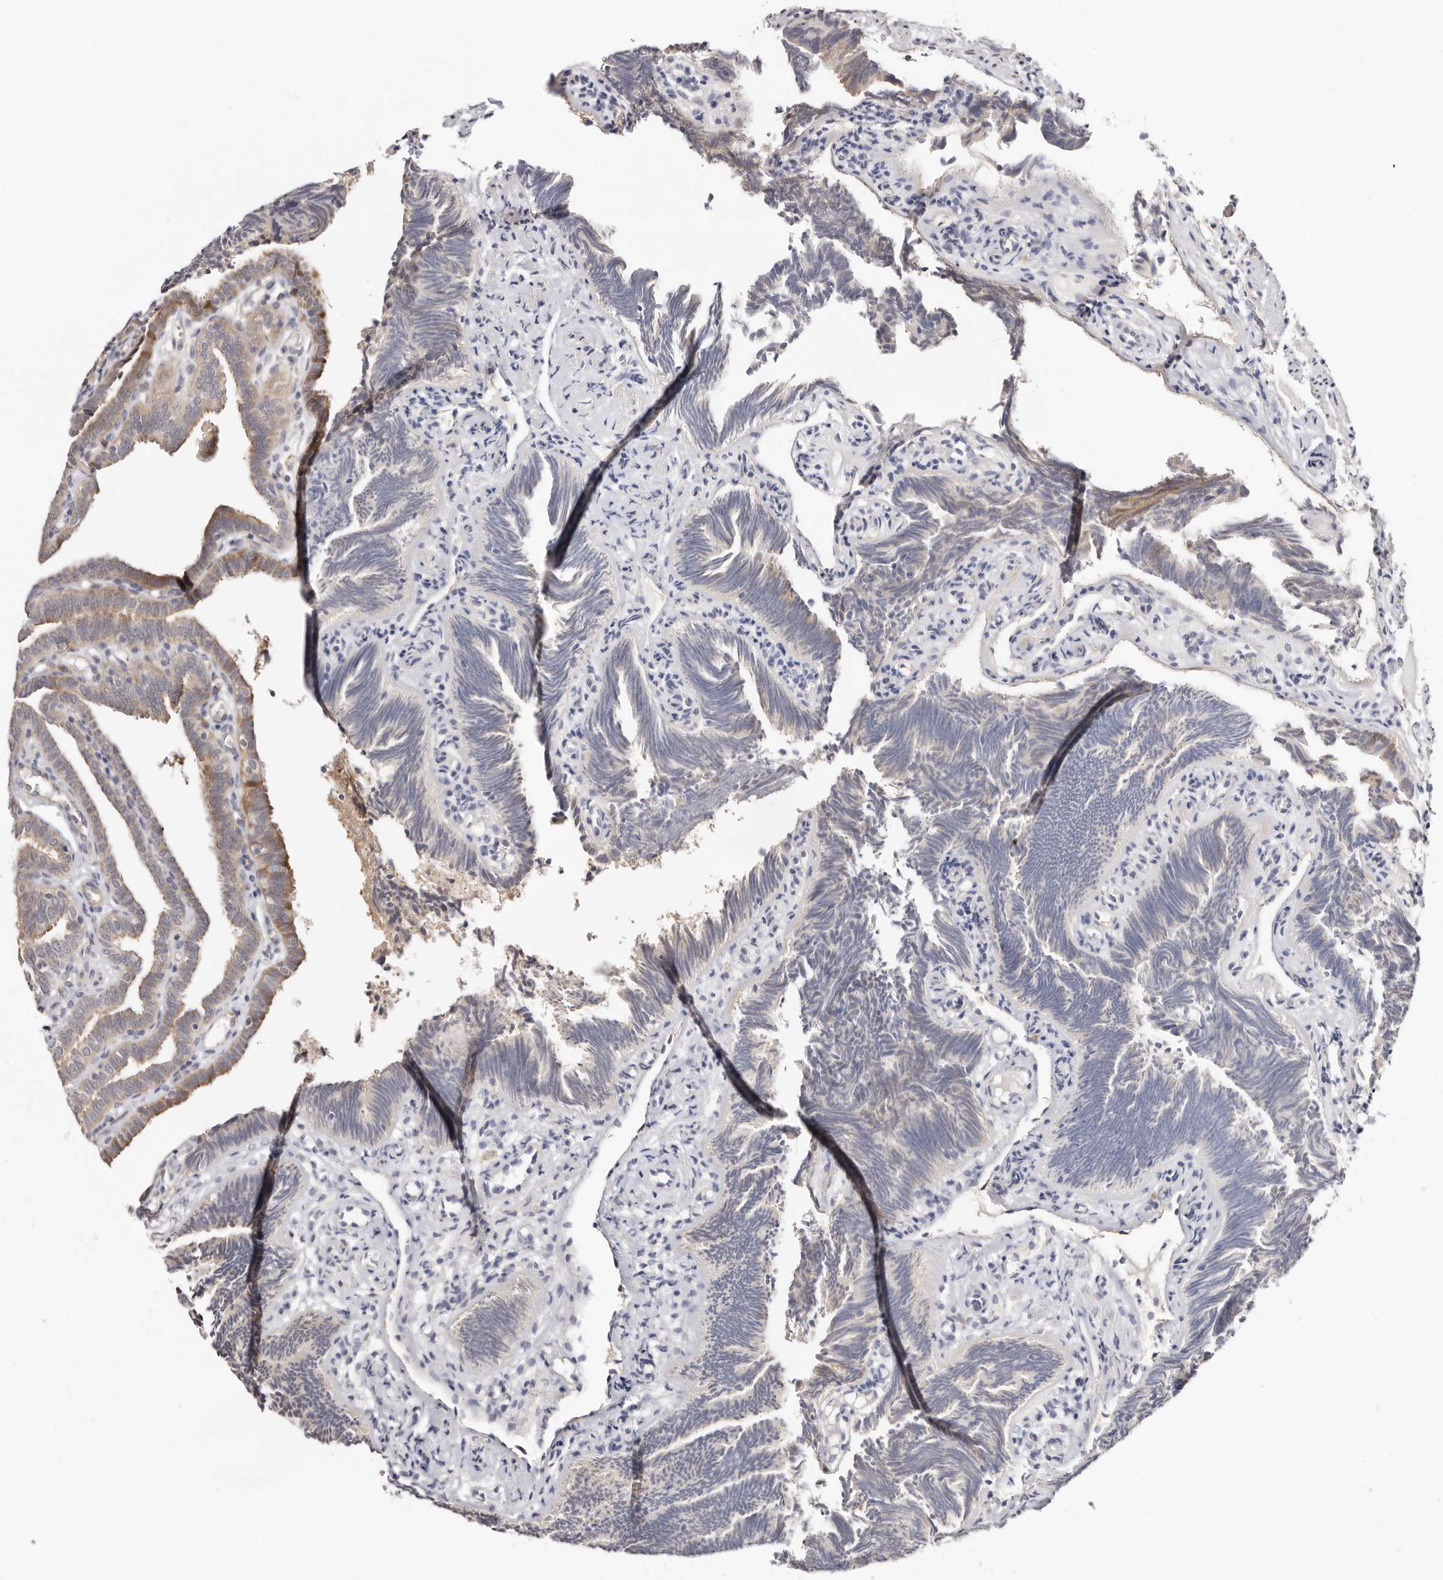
{"staining": {"intensity": "moderate", "quantity": "<25%", "location": "cytoplasmic/membranous"}, "tissue": "fallopian tube", "cell_type": "Glandular cells", "image_type": "normal", "snomed": [{"axis": "morphology", "description": "Normal tissue, NOS"}, {"axis": "topography", "description": "Fallopian tube"}], "caption": "DAB immunohistochemical staining of normal fallopian tube shows moderate cytoplasmic/membranous protein positivity in approximately <25% of glandular cells. (Brightfield microscopy of DAB IHC at high magnification).", "gene": "BCL2L15", "patient": {"sex": "female", "age": 39}}